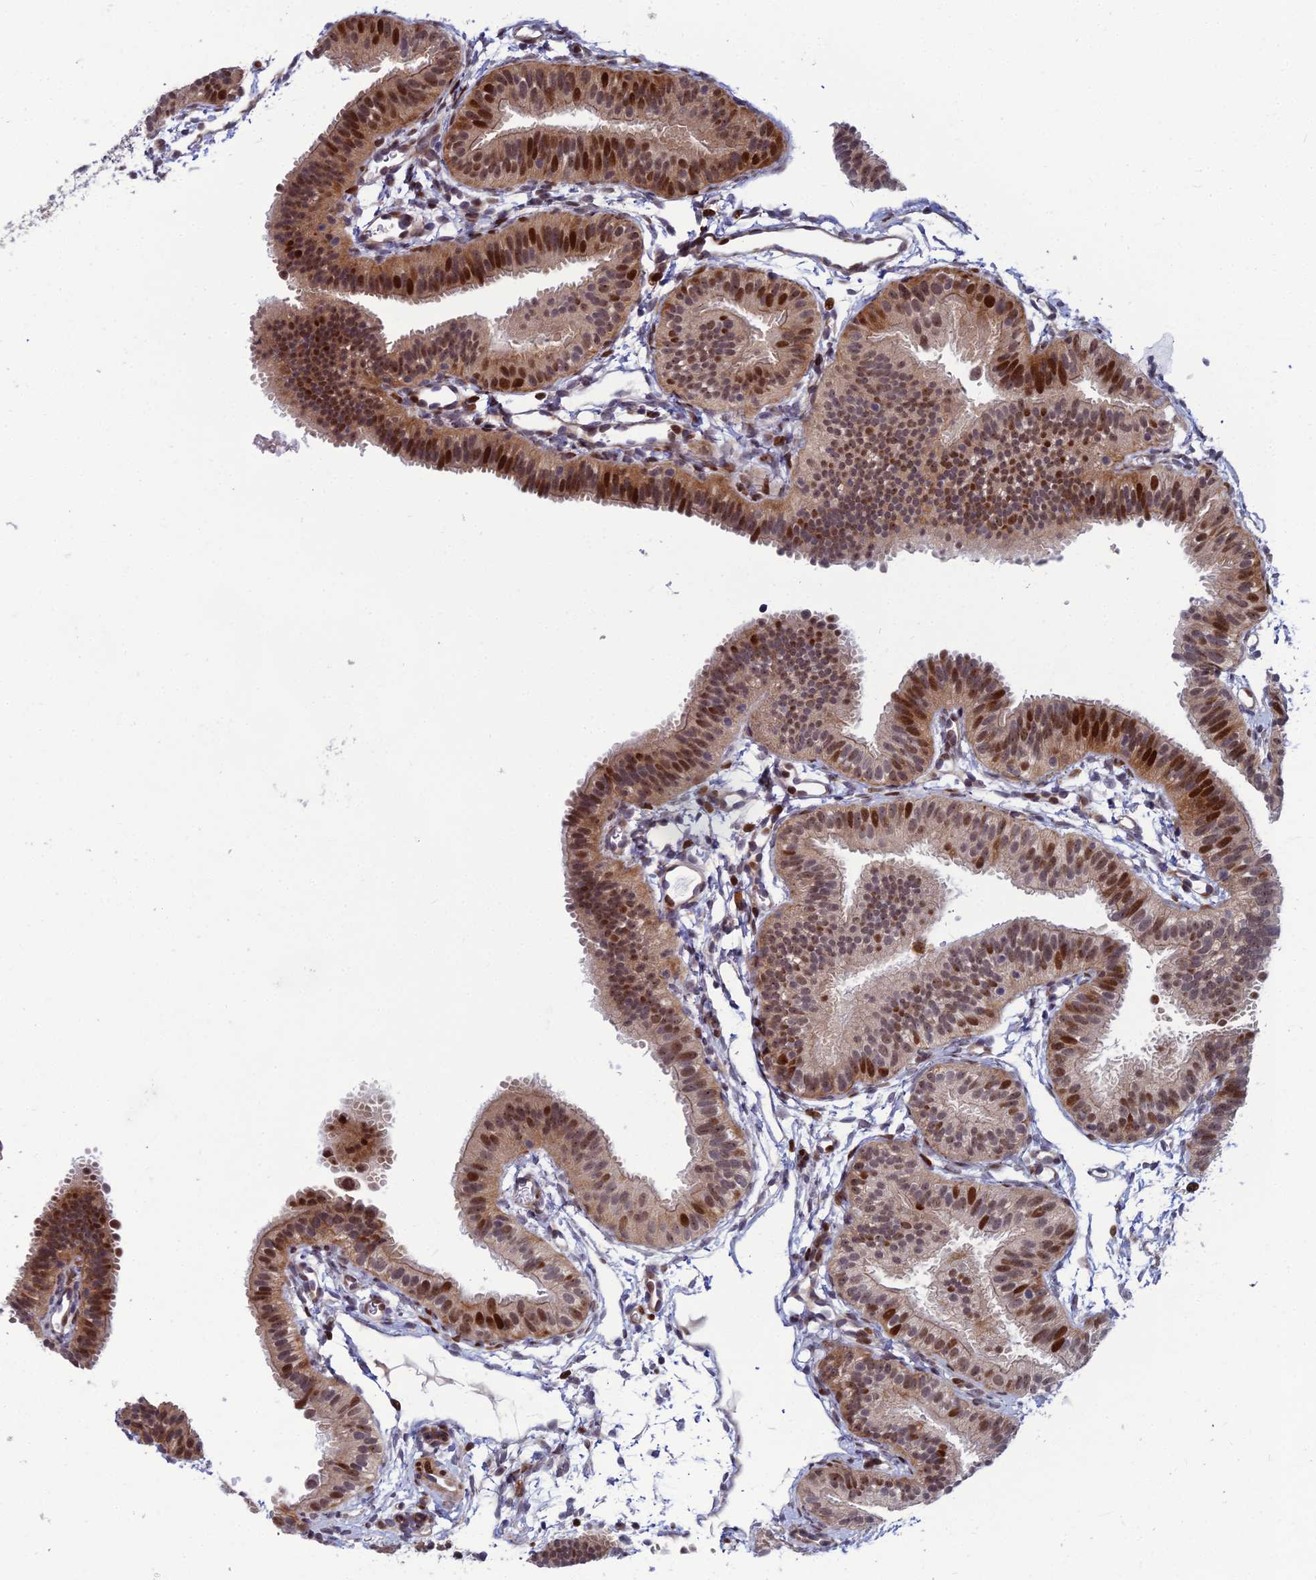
{"staining": {"intensity": "moderate", "quantity": ">75%", "location": "cytoplasmic/membranous,nuclear"}, "tissue": "fallopian tube", "cell_type": "Glandular cells", "image_type": "normal", "snomed": [{"axis": "morphology", "description": "Normal tissue, NOS"}, {"axis": "topography", "description": "Fallopian tube"}], "caption": "Immunohistochemistry (IHC) micrograph of normal fallopian tube stained for a protein (brown), which reveals medium levels of moderate cytoplasmic/membranous,nuclear staining in approximately >75% of glandular cells.", "gene": "ZNF668", "patient": {"sex": "female", "age": 35}}